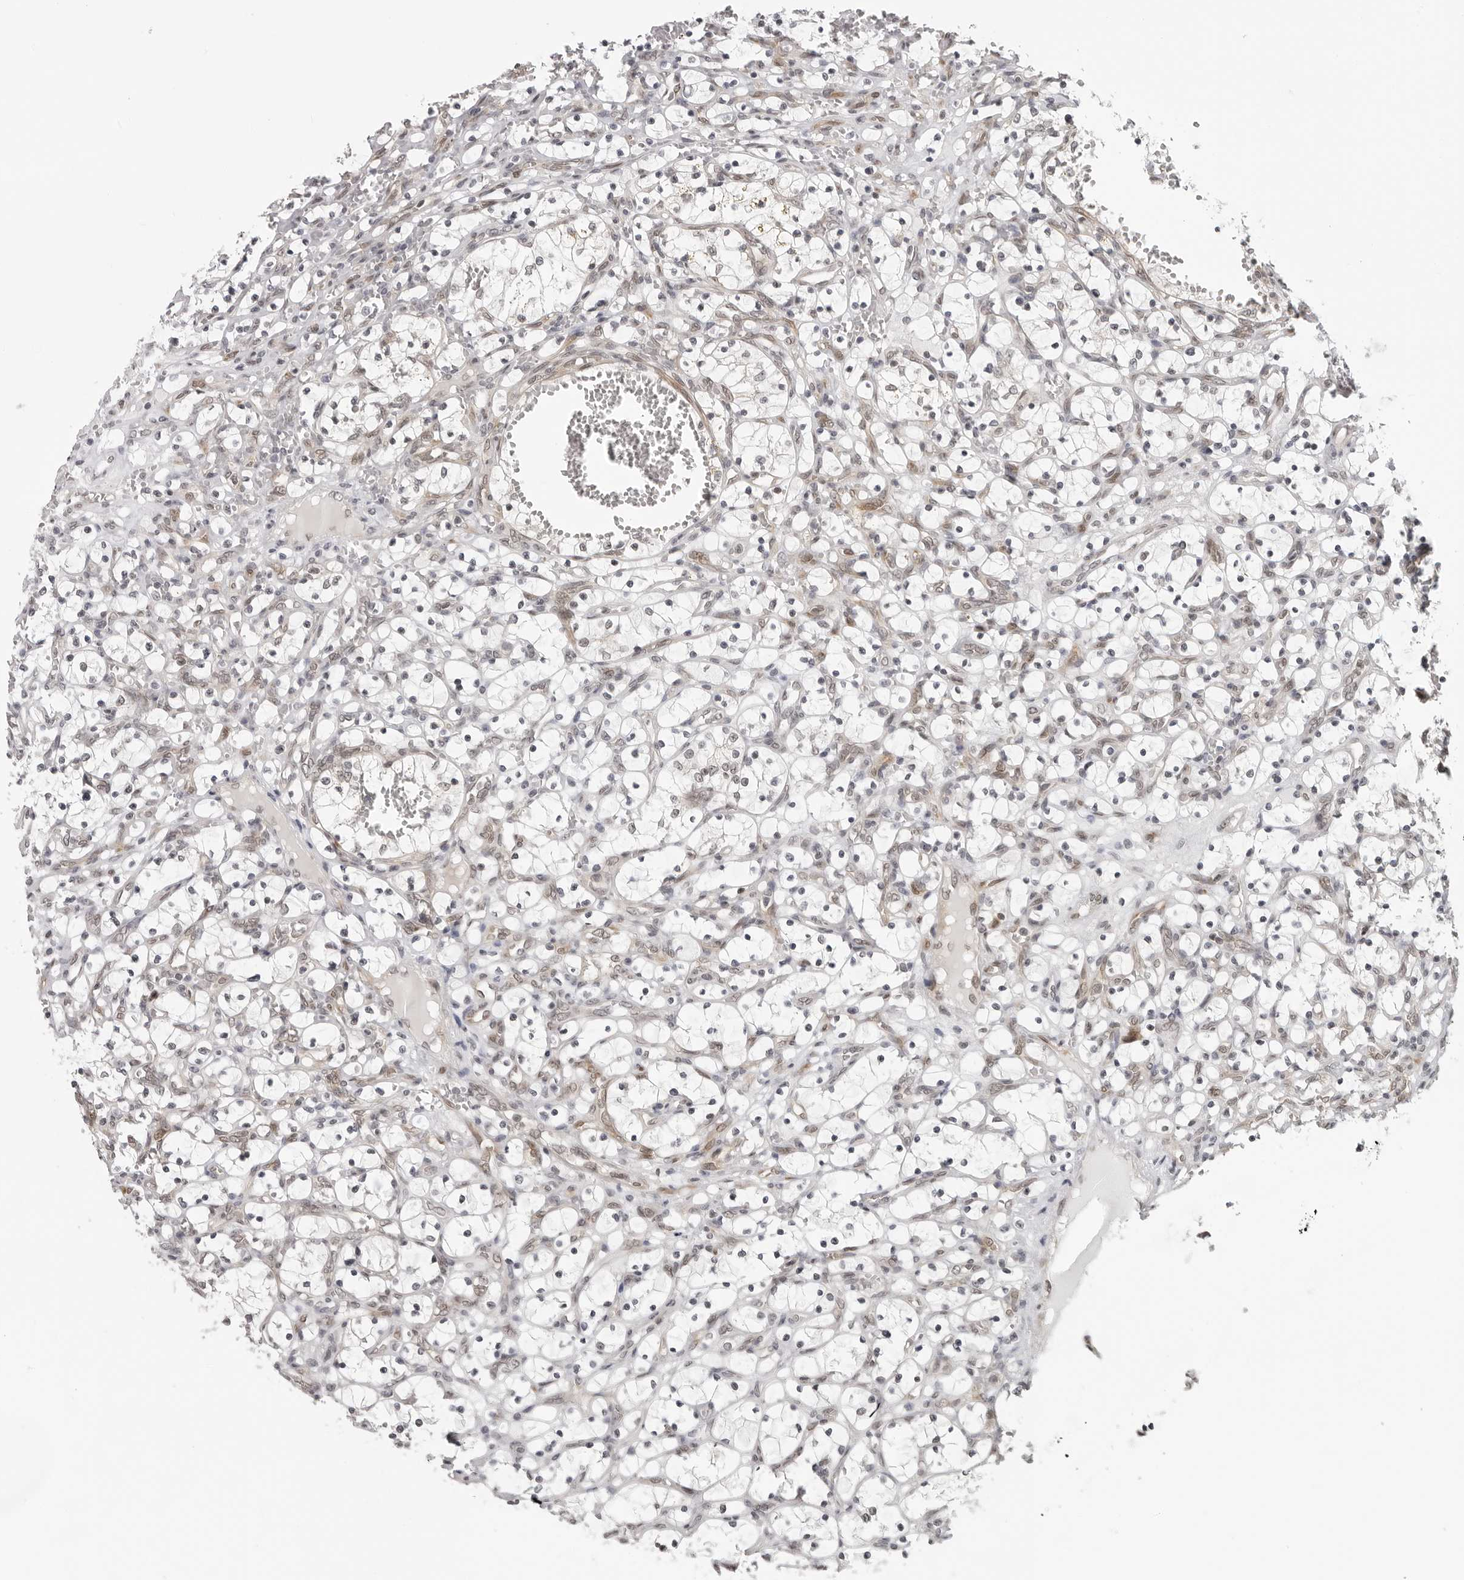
{"staining": {"intensity": "negative", "quantity": "none", "location": "none"}, "tissue": "renal cancer", "cell_type": "Tumor cells", "image_type": "cancer", "snomed": [{"axis": "morphology", "description": "Adenocarcinoma, NOS"}, {"axis": "topography", "description": "Kidney"}], "caption": "There is no significant staining in tumor cells of renal cancer.", "gene": "CASP7", "patient": {"sex": "female", "age": 69}}